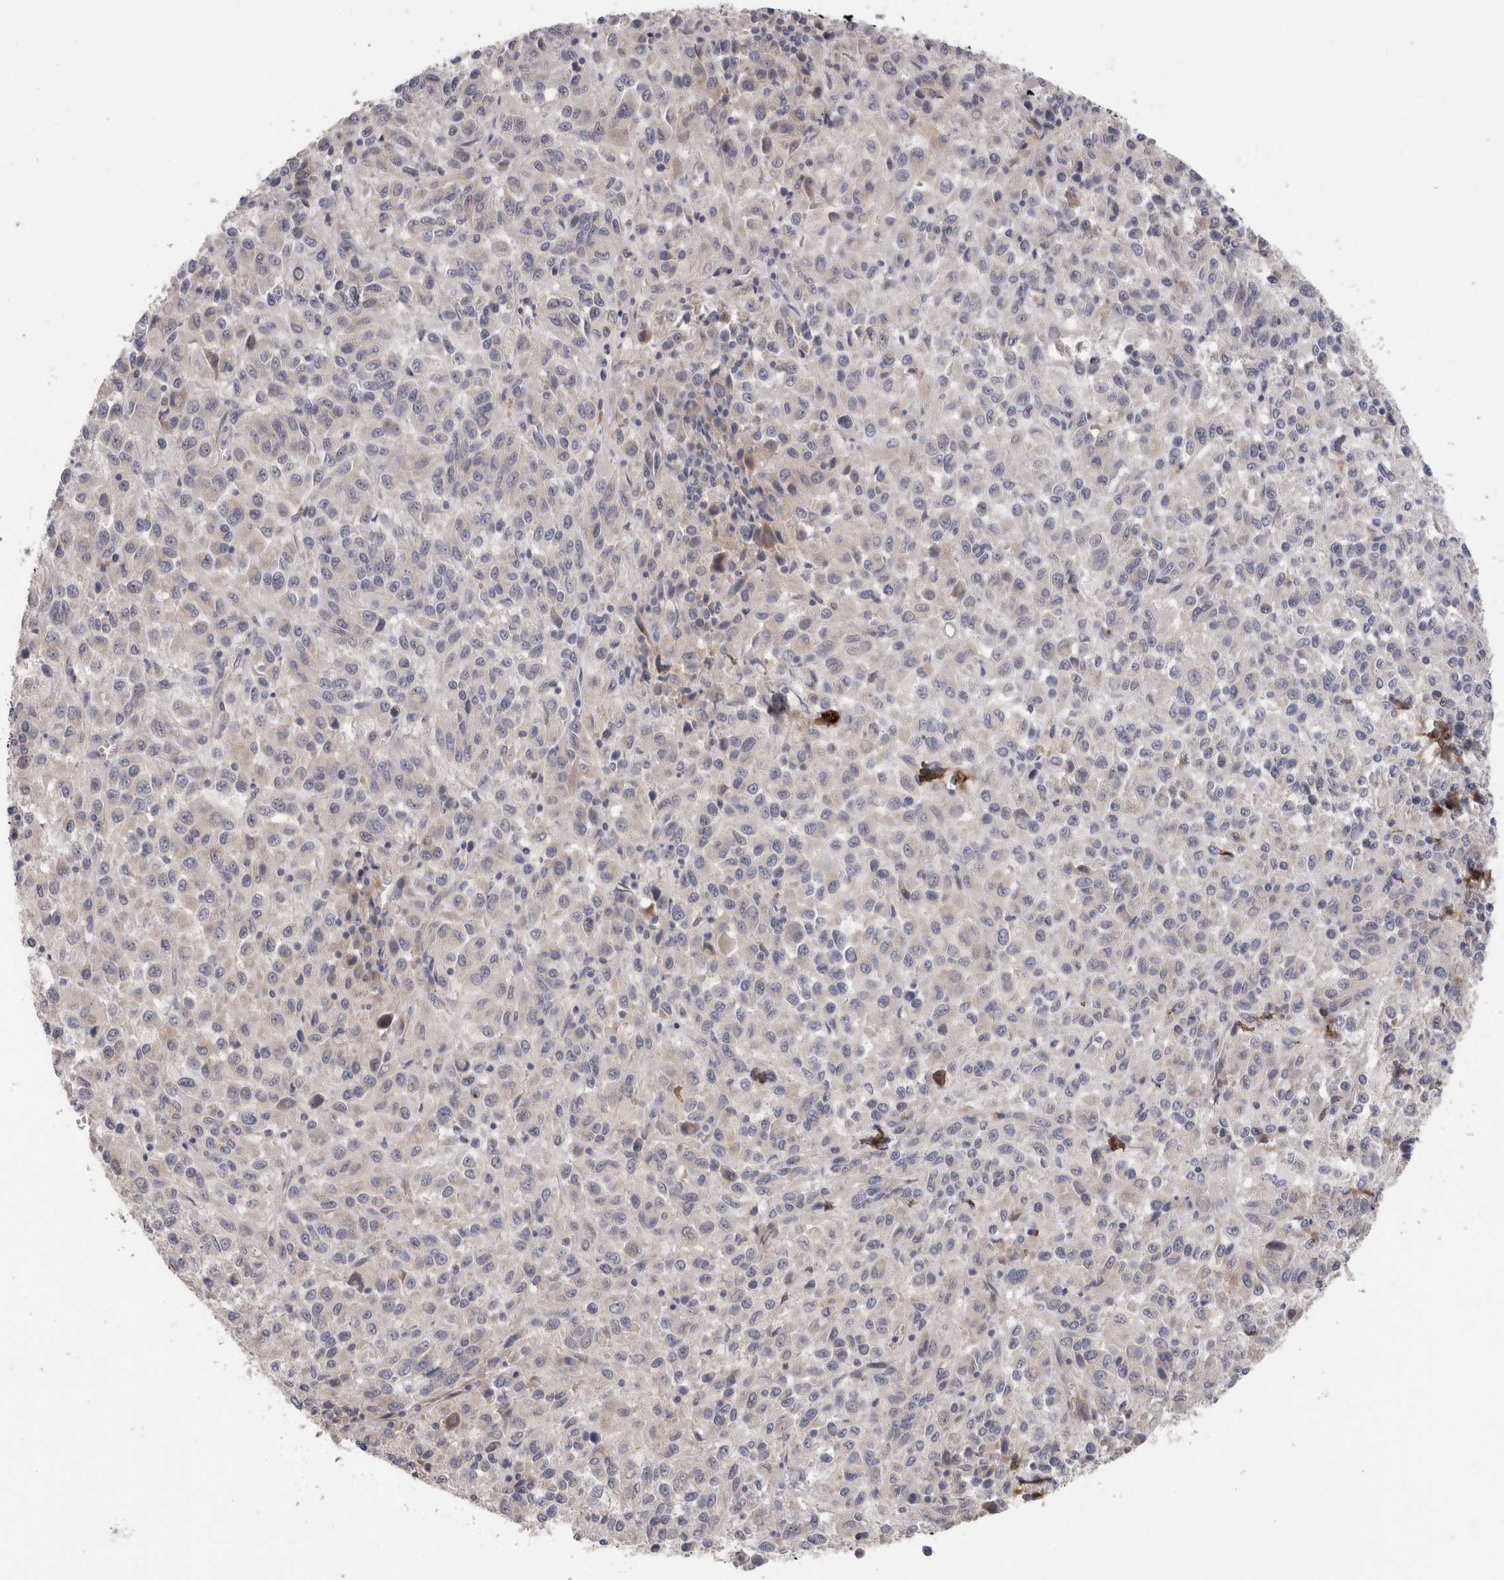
{"staining": {"intensity": "negative", "quantity": "none", "location": "none"}, "tissue": "melanoma", "cell_type": "Tumor cells", "image_type": "cancer", "snomed": [{"axis": "morphology", "description": "Malignant melanoma, Metastatic site"}, {"axis": "topography", "description": "Lung"}], "caption": "Malignant melanoma (metastatic site) stained for a protein using immunohistochemistry (IHC) reveals no staining tumor cells.", "gene": "CRYBG1", "patient": {"sex": "male", "age": 64}}